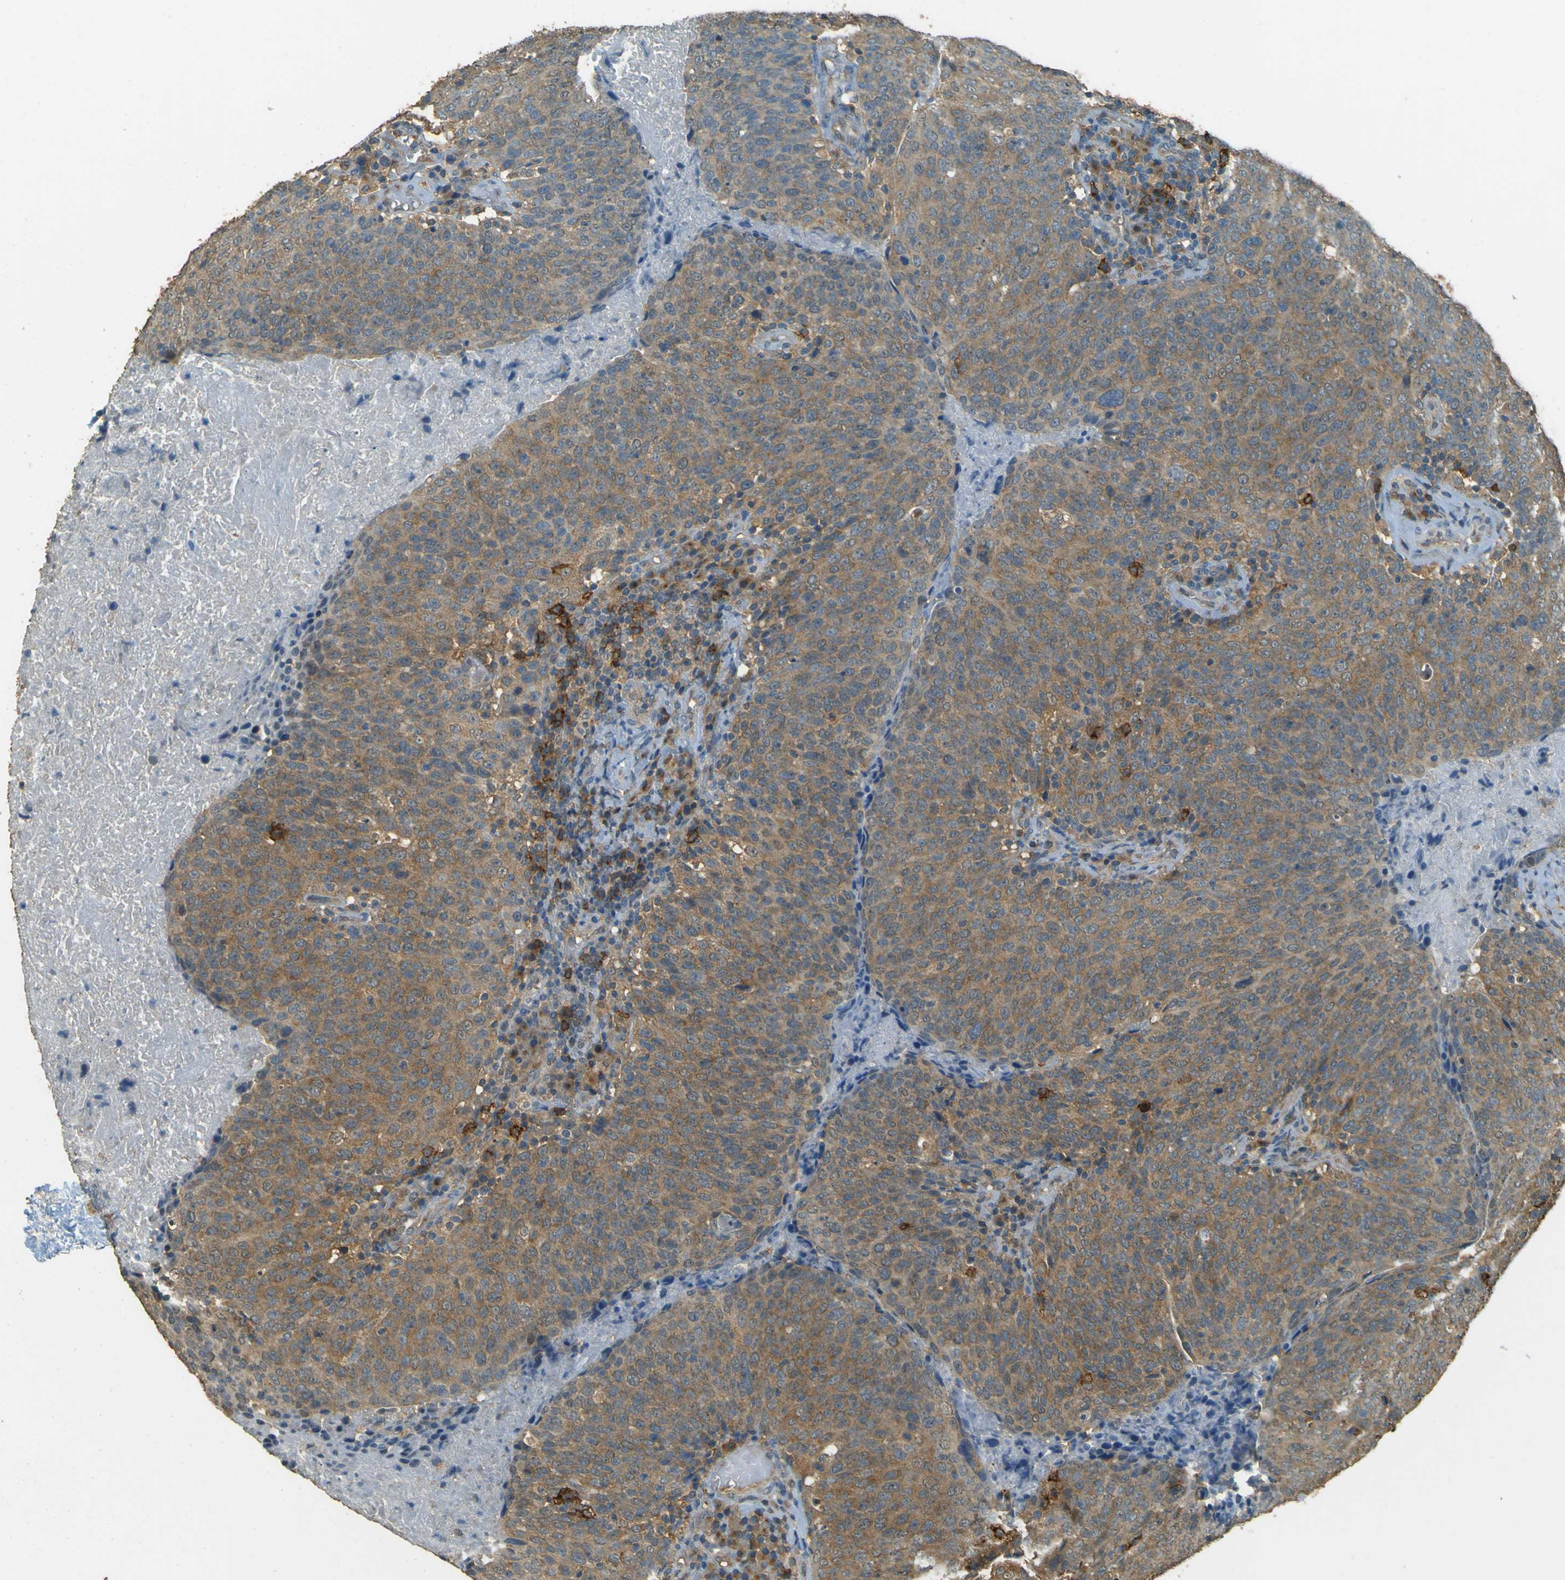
{"staining": {"intensity": "moderate", "quantity": ">75%", "location": "cytoplasmic/membranous"}, "tissue": "head and neck cancer", "cell_type": "Tumor cells", "image_type": "cancer", "snomed": [{"axis": "morphology", "description": "Squamous cell carcinoma, NOS"}, {"axis": "morphology", "description": "Squamous cell carcinoma, metastatic, NOS"}, {"axis": "topography", "description": "Lymph node"}, {"axis": "topography", "description": "Head-Neck"}], "caption": "The image exhibits immunohistochemical staining of head and neck cancer (squamous cell carcinoma). There is moderate cytoplasmic/membranous positivity is present in approximately >75% of tumor cells. (DAB = brown stain, brightfield microscopy at high magnification).", "gene": "GOLGA1", "patient": {"sex": "male", "age": 62}}